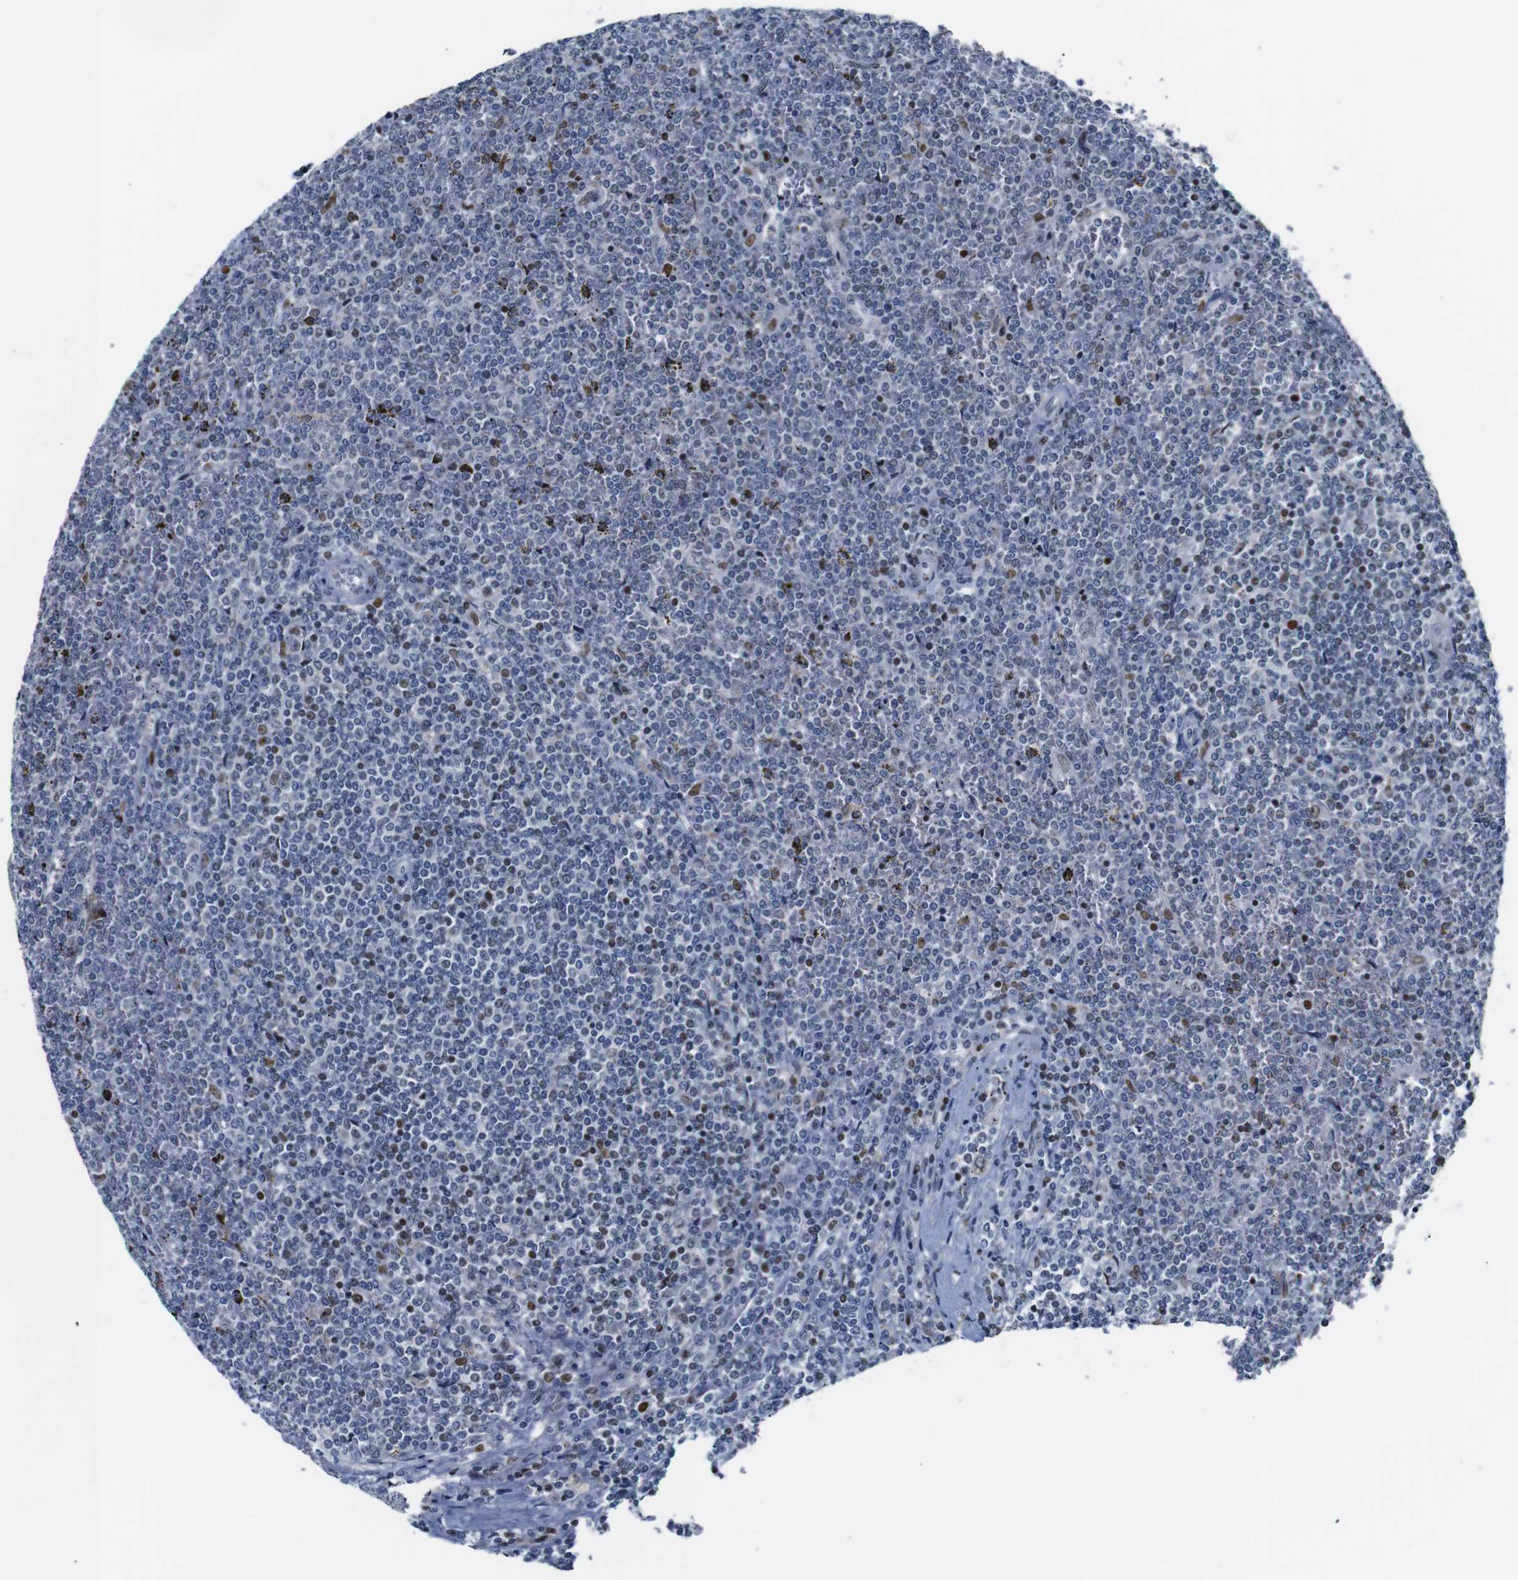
{"staining": {"intensity": "moderate", "quantity": "<25%", "location": "nuclear"}, "tissue": "lymphoma", "cell_type": "Tumor cells", "image_type": "cancer", "snomed": [{"axis": "morphology", "description": "Malignant lymphoma, non-Hodgkin's type, Low grade"}, {"axis": "topography", "description": "Spleen"}], "caption": "There is low levels of moderate nuclear staining in tumor cells of lymphoma, as demonstrated by immunohistochemical staining (brown color).", "gene": "GATA6", "patient": {"sex": "female", "age": 19}}